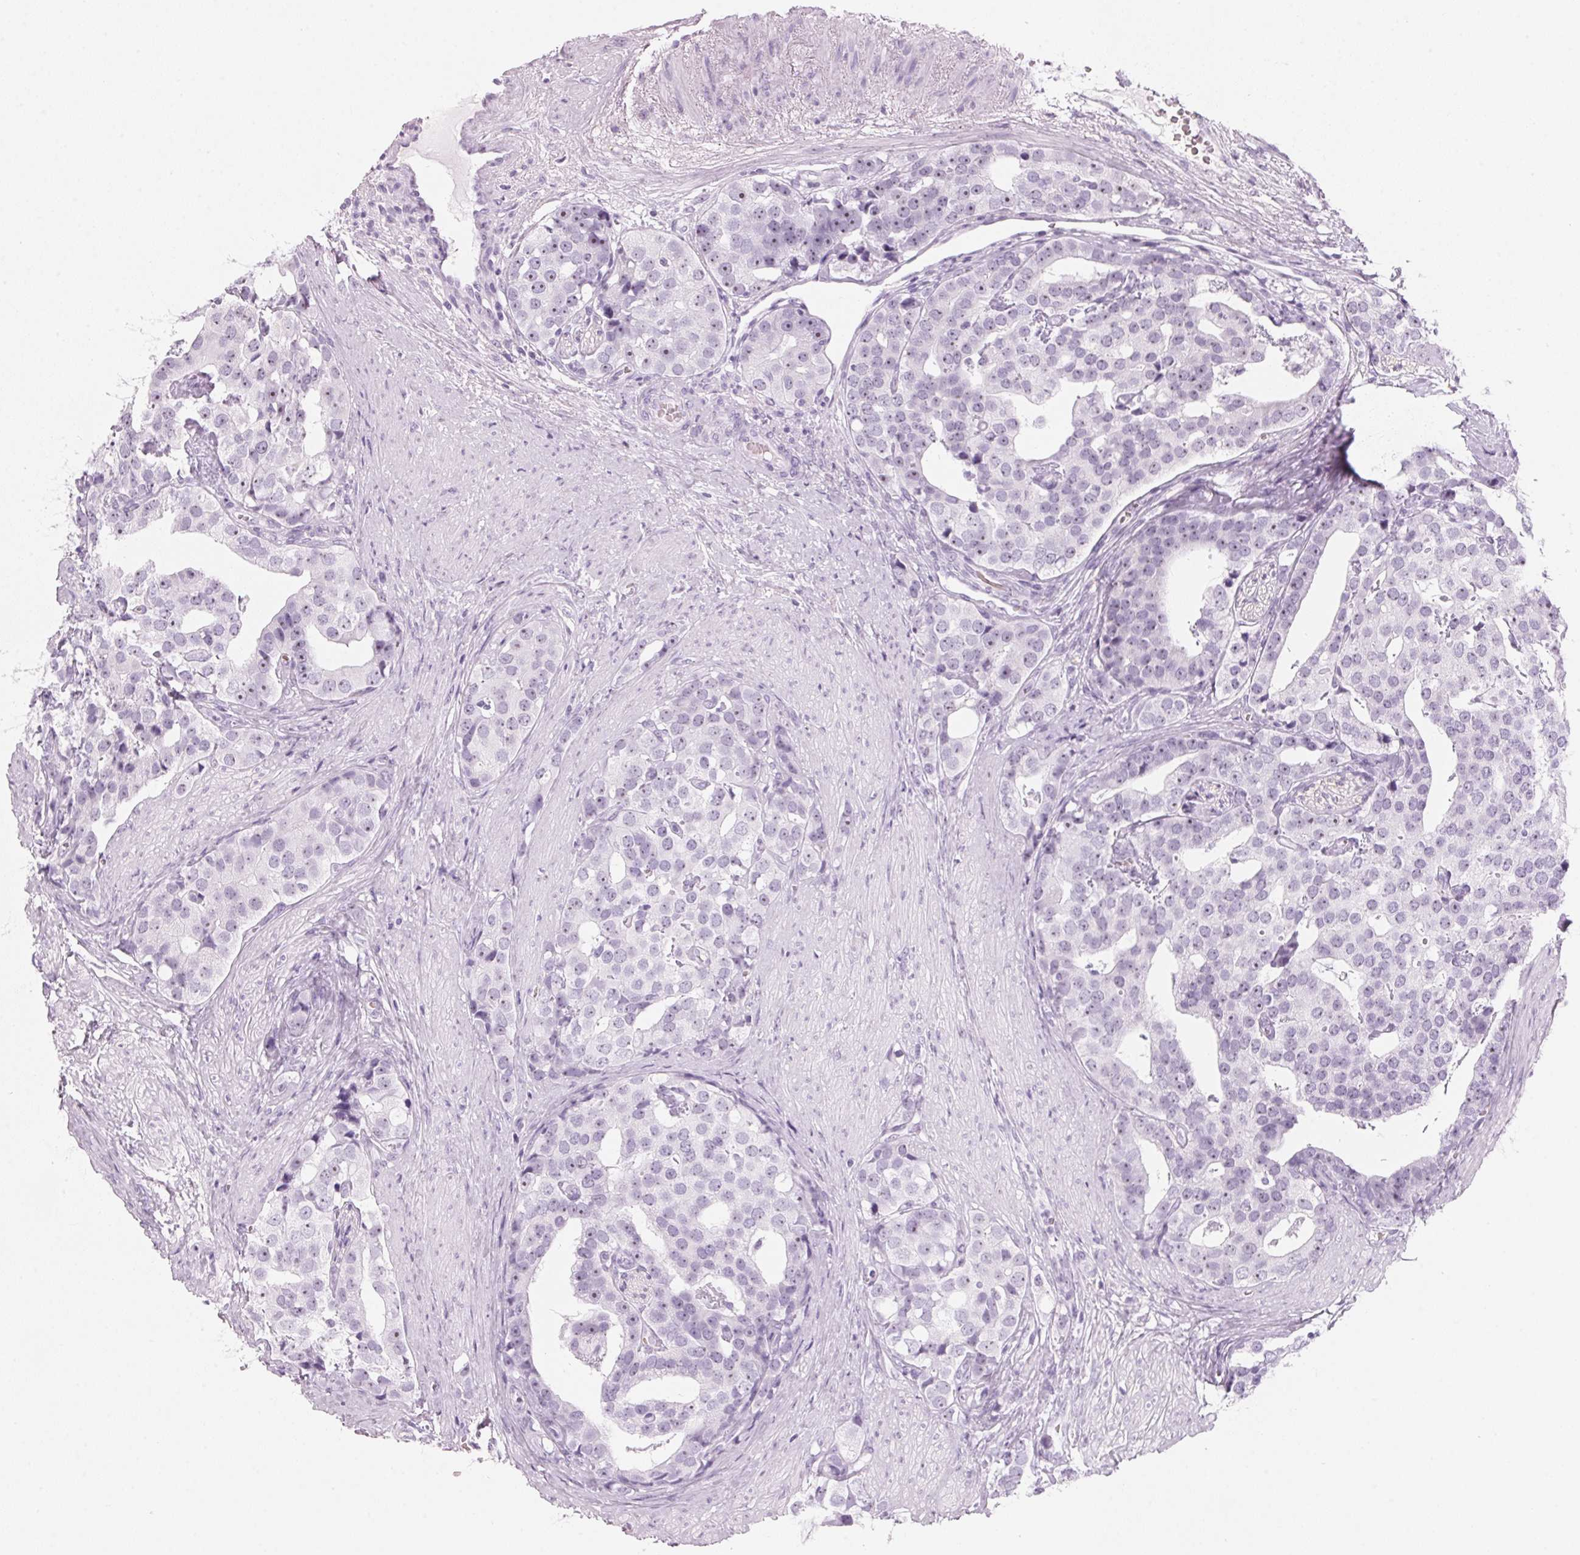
{"staining": {"intensity": "negative", "quantity": "none", "location": "none"}, "tissue": "prostate cancer", "cell_type": "Tumor cells", "image_type": "cancer", "snomed": [{"axis": "morphology", "description": "Adenocarcinoma, High grade"}, {"axis": "topography", "description": "Prostate"}], "caption": "Immunohistochemical staining of human prostate cancer shows no significant staining in tumor cells.", "gene": "DNTTIP2", "patient": {"sex": "male", "age": 71}}